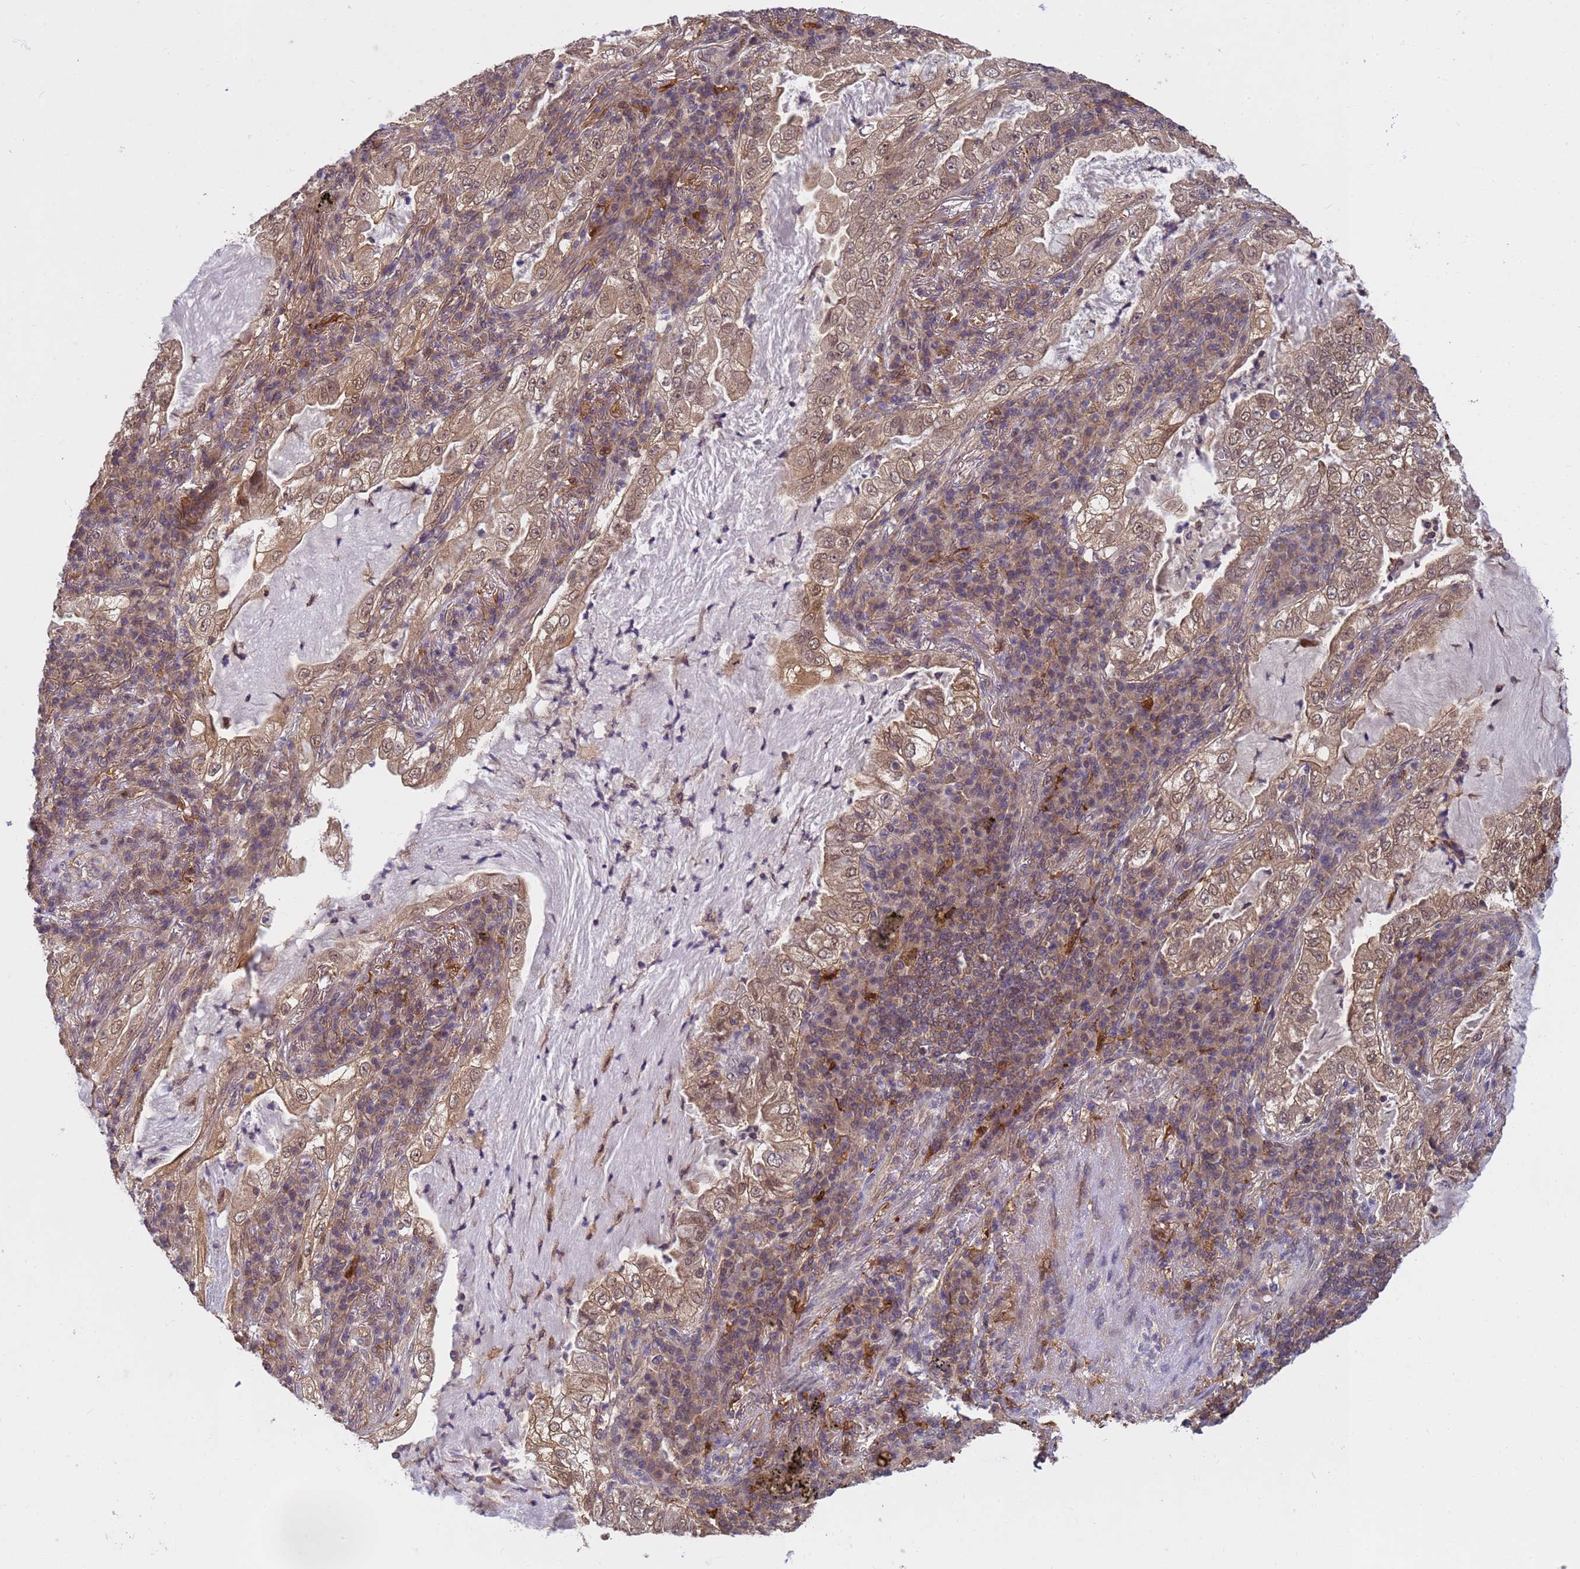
{"staining": {"intensity": "moderate", "quantity": ">75%", "location": "cytoplasmic/membranous,nuclear"}, "tissue": "lung cancer", "cell_type": "Tumor cells", "image_type": "cancer", "snomed": [{"axis": "morphology", "description": "Adenocarcinoma, NOS"}, {"axis": "topography", "description": "Lung"}], "caption": "Immunohistochemical staining of human adenocarcinoma (lung) reveals moderate cytoplasmic/membranous and nuclear protein staining in approximately >75% of tumor cells. (DAB IHC, brown staining for protein, blue staining for nuclei).", "gene": "NPEPPS", "patient": {"sex": "female", "age": 73}}